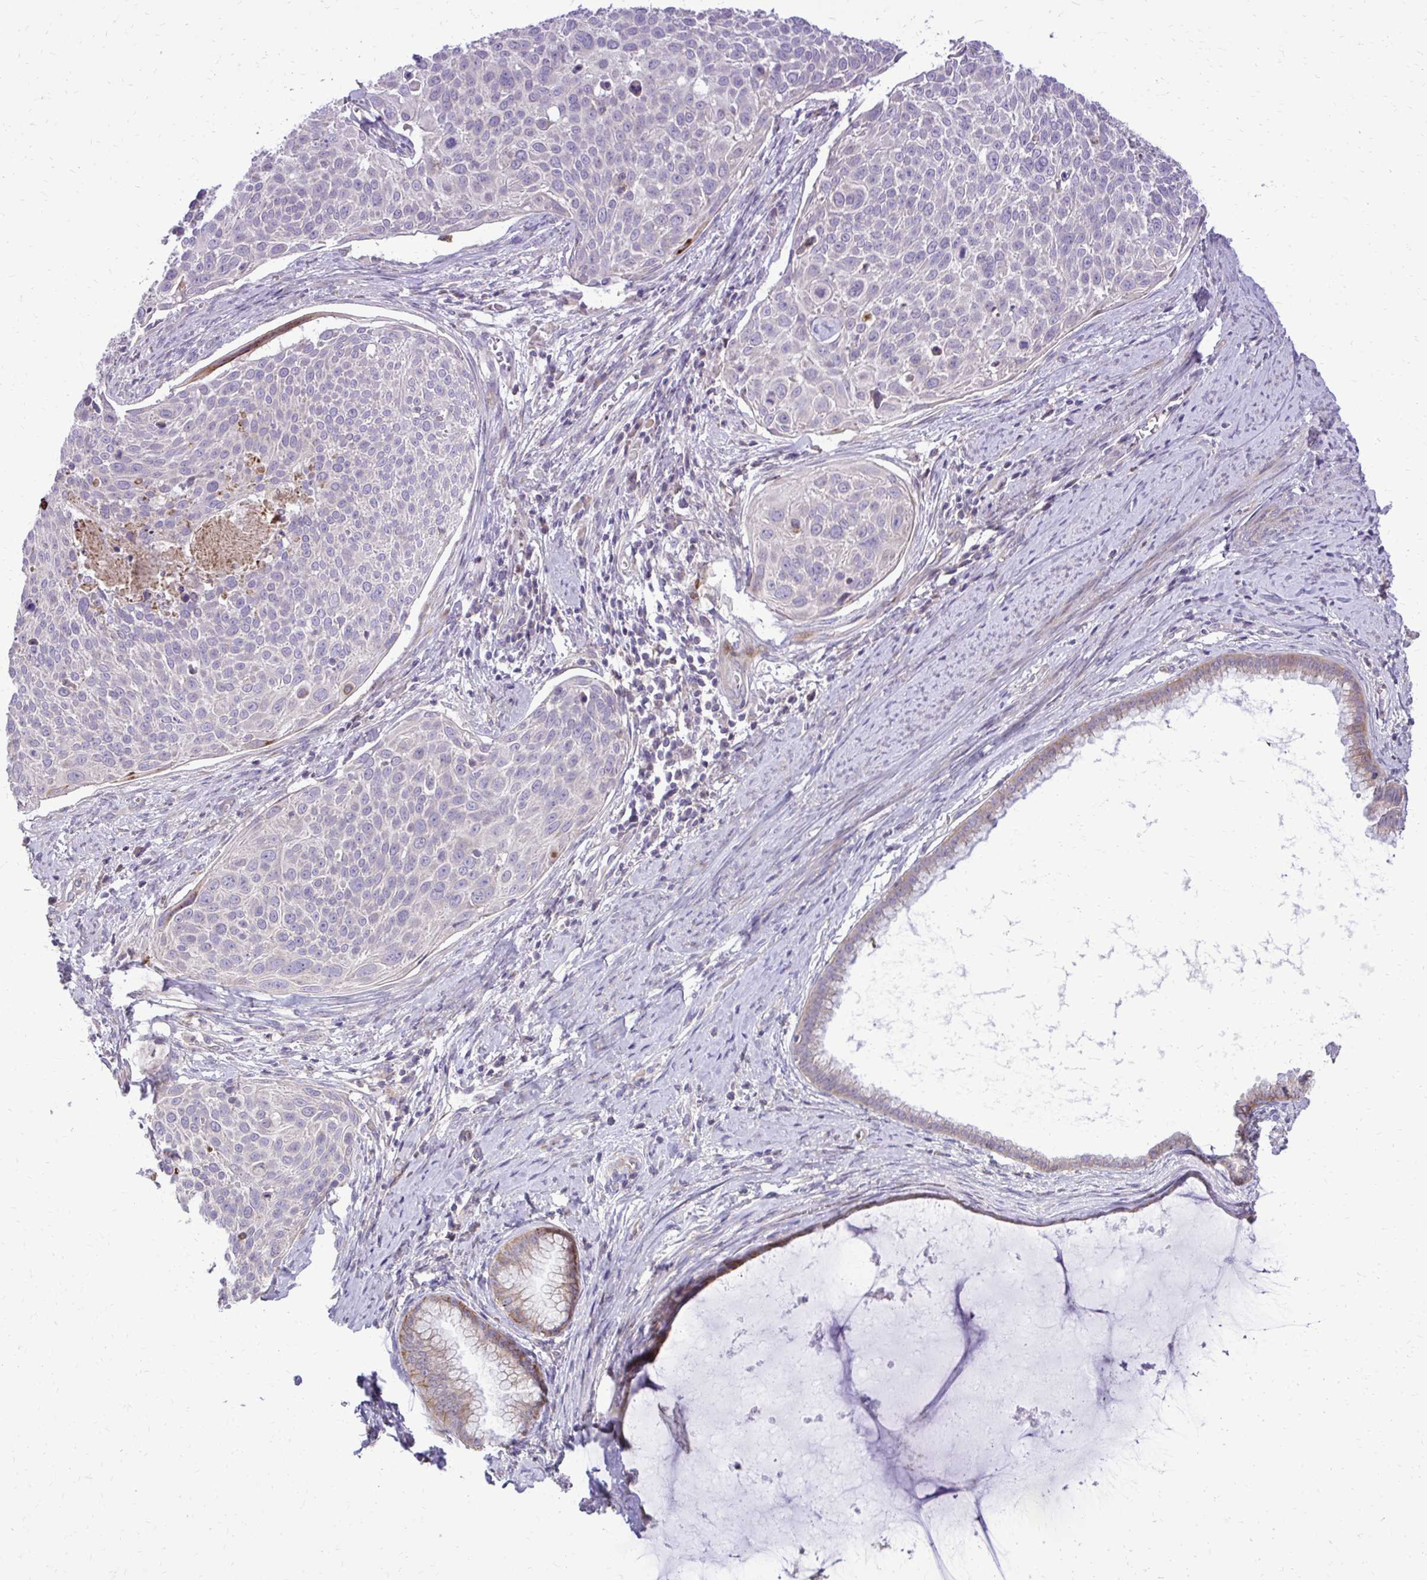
{"staining": {"intensity": "negative", "quantity": "none", "location": "none"}, "tissue": "cervical cancer", "cell_type": "Tumor cells", "image_type": "cancer", "snomed": [{"axis": "morphology", "description": "Squamous cell carcinoma, NOS"}, {"axis": "topography", "description": "Cervix"}], "caption": "Tumor cells are negative for protein expression in human cervical cancer.", "gene": "ABCC3", "patient": {"sex": "female", "age": 39}}